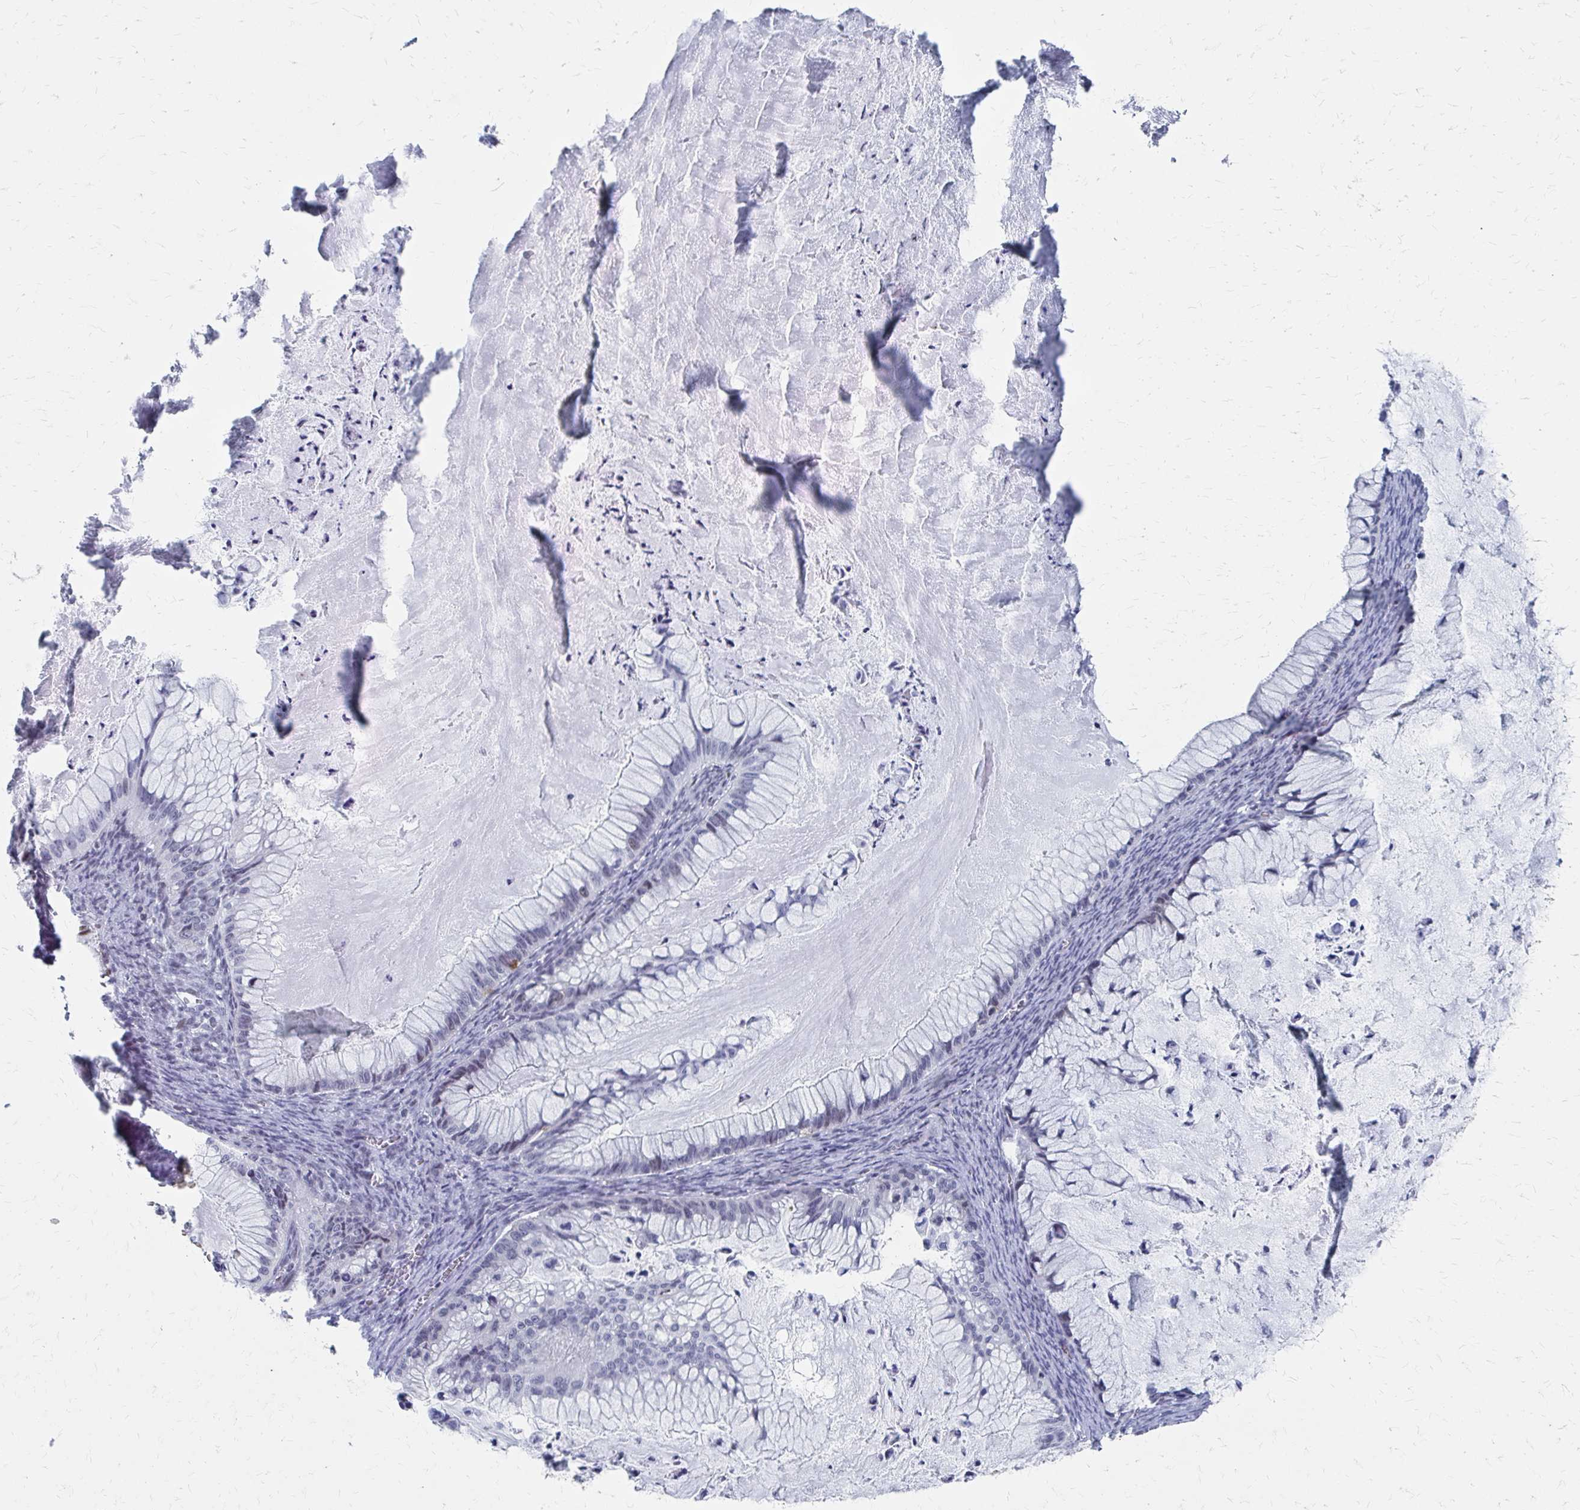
{"staining": {"intensity": "weak", "quantity": "<25%", "location": "nuclear"}, "tissue": "ovarian cancer", "cell_type": "Tumor cells", "image_type": "cancer", "snomed": [{"axis": "morphology", "description": "Cystadenocarcinoma, mucinous, NOS"}, {"axis": "topography", "description": "Ovary"}], "caption": "A micrograph of human ovarian mucinous cystadenocarcinoma is negative for staining in tumor cells.", "gene": "CDIN1", "patient": {"sex": "female", "age": 72}}